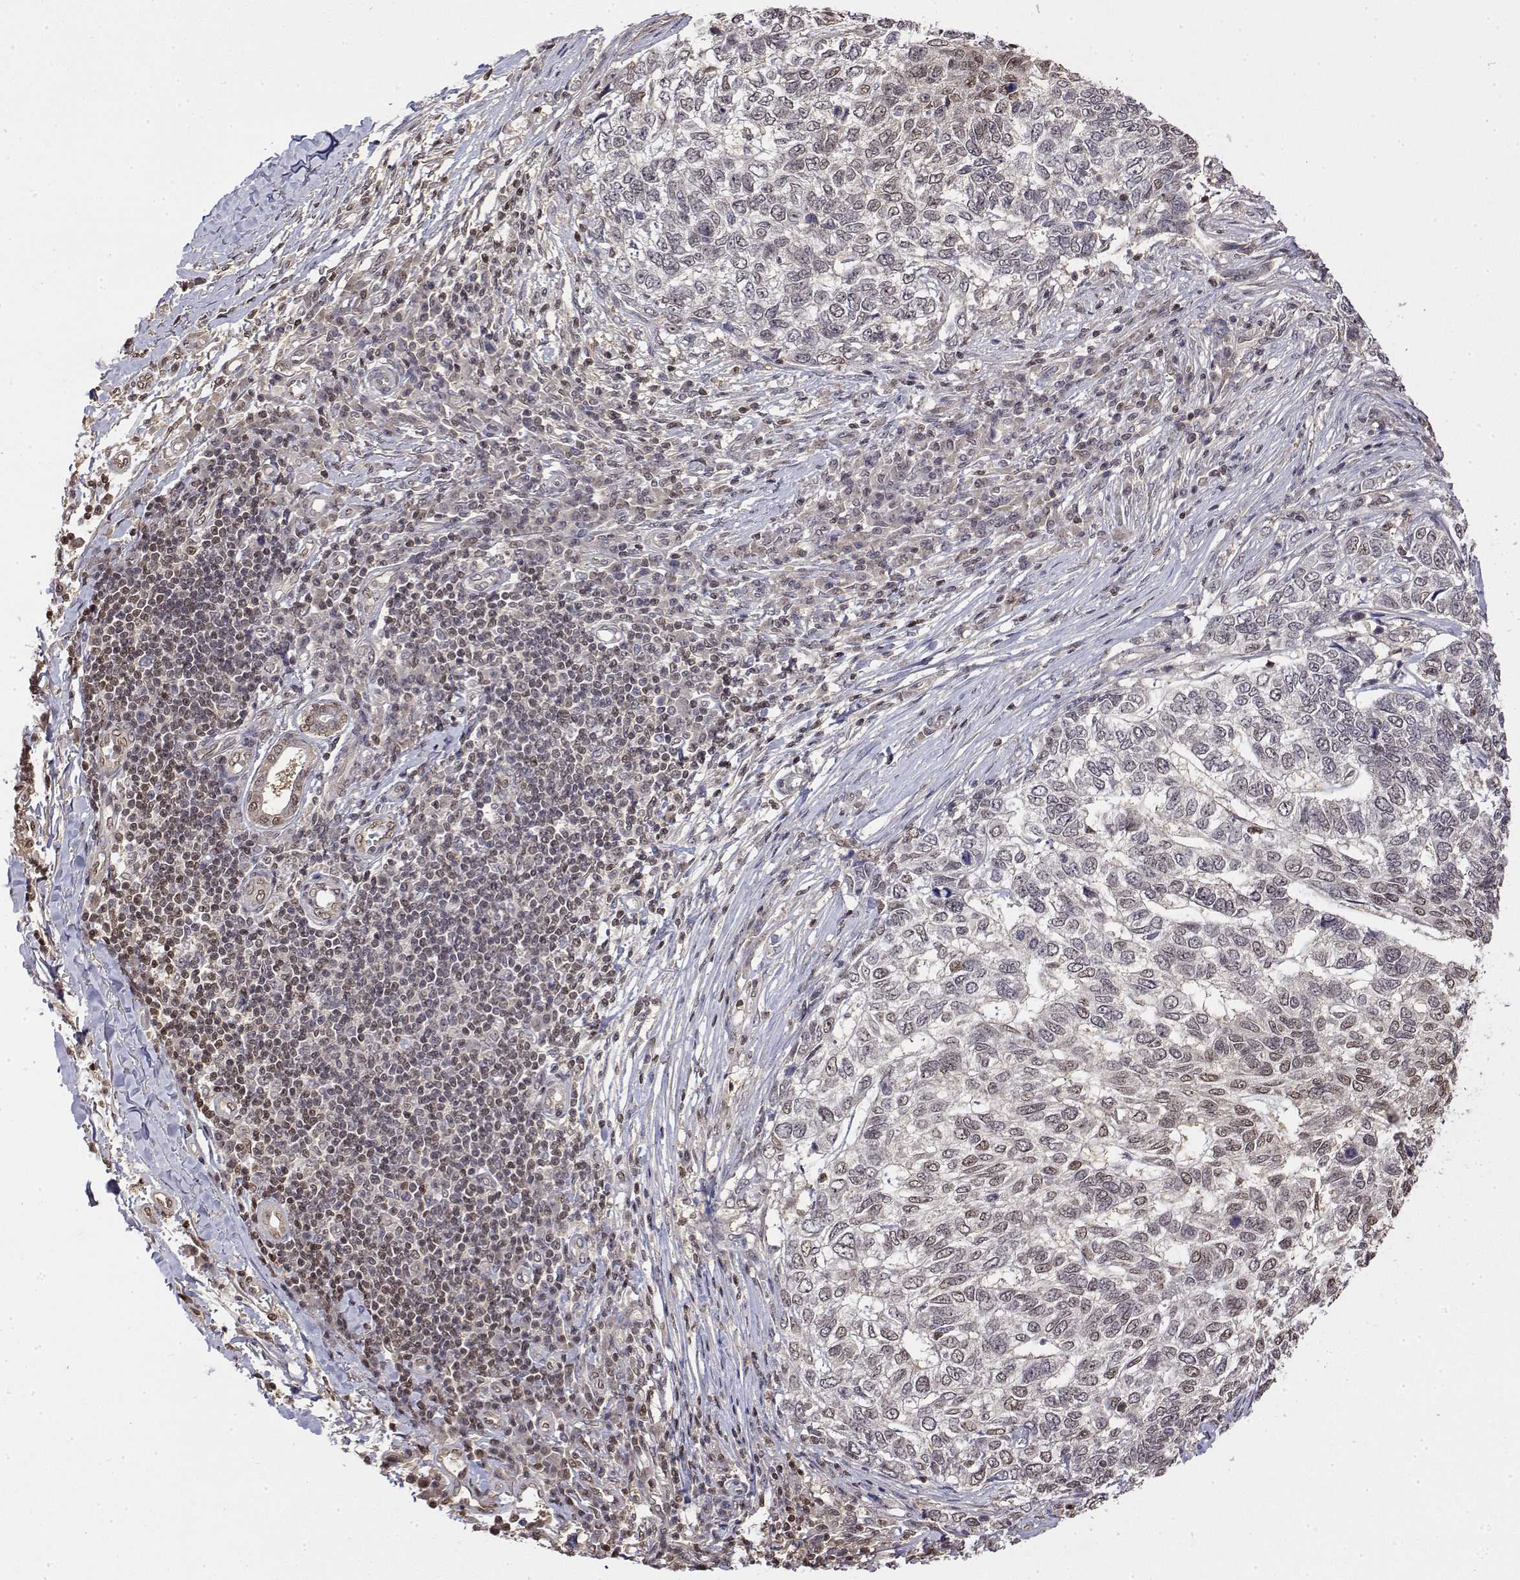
{"staining": {"intensity": "weak", "quantity": "25%-75%", "location": "nuclear"}, "tissue": "skin cancer", "cell_type": "Tumor cells", "image_type": "cancer", "snomed": [{"axis": "morphology", "description": "Basal cell carcinoma"}, {"axis": "topography", "description": "Skin"}], "caption": "The immunohistochemical stain highlights weak nuclear staining in tumor cells of skin cancer (basal cell carcinoma) tissue.", "gene": "TPI1", "patient": {"sex": "female", "age": 65}}